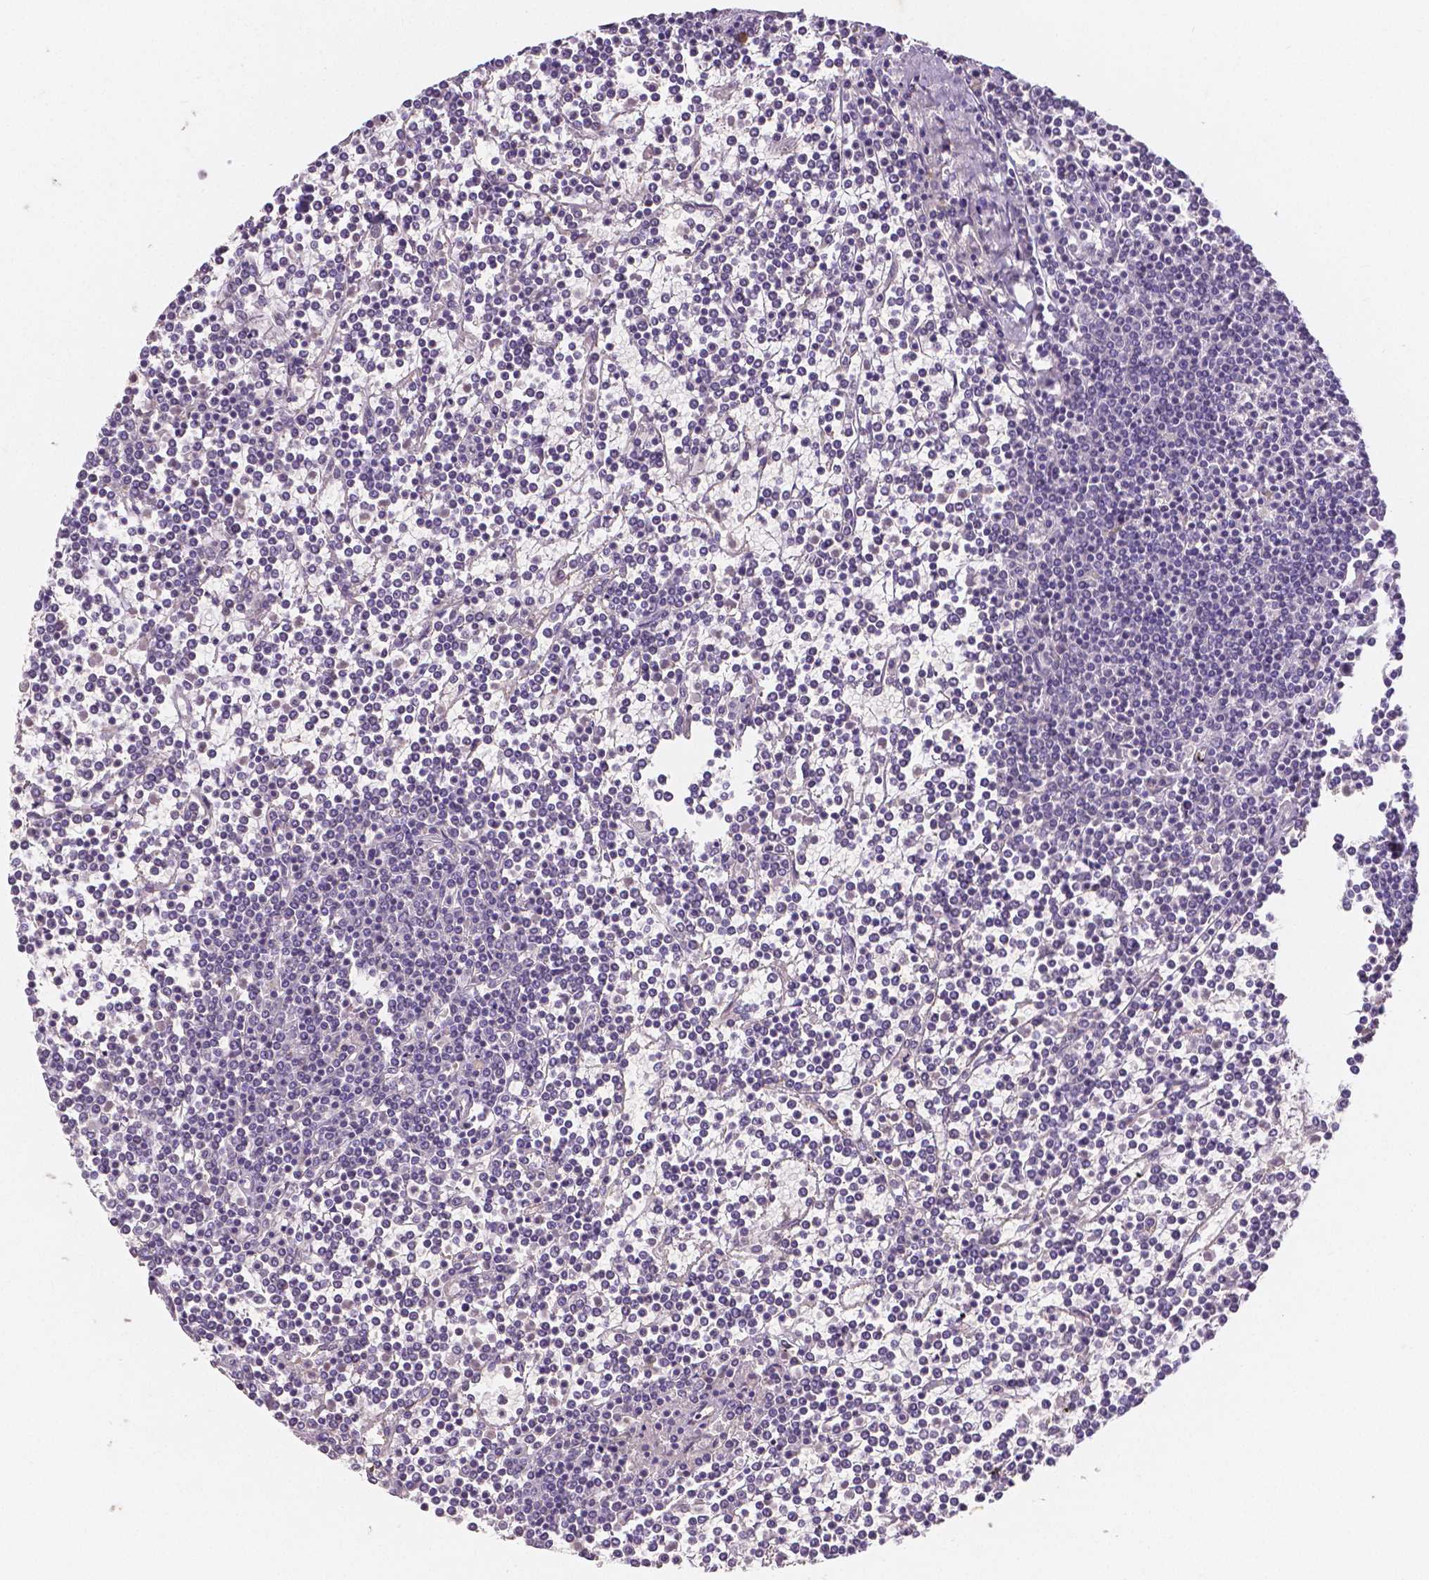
{"staining": {"intensity": "negative", "quantity": "none", "location": "none"}, "tissue": "lymphoma", "cell_type": "Tumor cells", "image_type": "cancer", "snomed": [{"axis": "morphology", "description": "Malignant lymphoma, non-Hodgkin's type, Low grade"}, {"axis": "topography", "description": "Spleen"}], "caption": "The image displays no staining of tumor cells in malignant lymphoma, non-Hodgkin's type (low-grade).", "gene": "ELAVL2", "patient": {"sex": "female", "age": 19}}